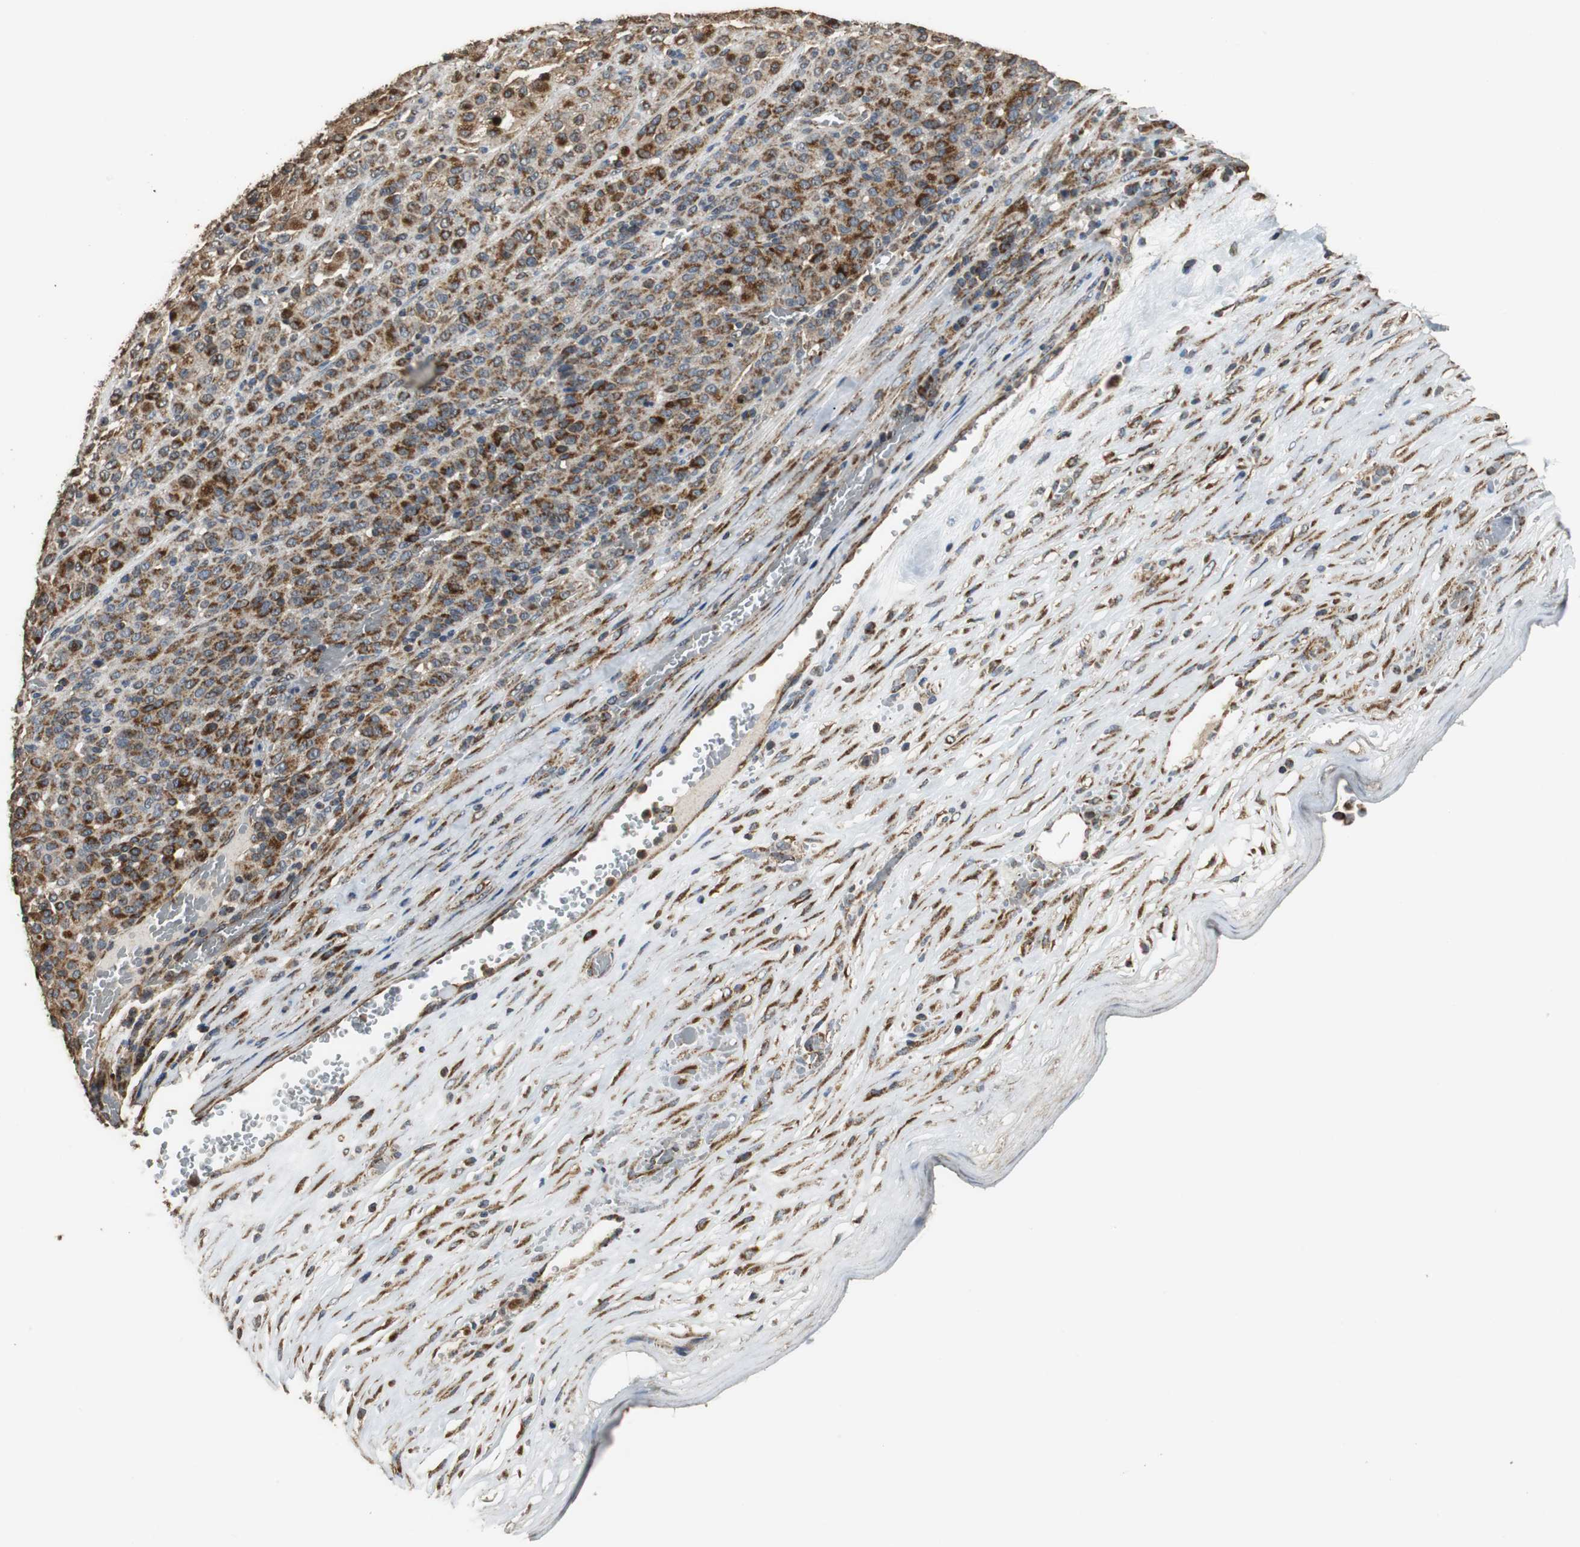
{"staining": {"intensity": "moderate", "quantity": ">75%", "location": "cytoplasmic/membranous"}, "tissue": "melanoma", "cell_type": "Tumor cells", "image_type": "cancer", "snomed": [{"axis": "morphology", "description": "Malignant melanoma, Metastatic site"}, {"axis": "topography", "description": "Pancreas"}], "caption": "IHC of human melanoma demonstrates medium levels of moderate cytoplasmic/membranous positivity in about >75% of tumor cells.", "gene": "NNT", "patient": {"sex": "female", "age": 30}}